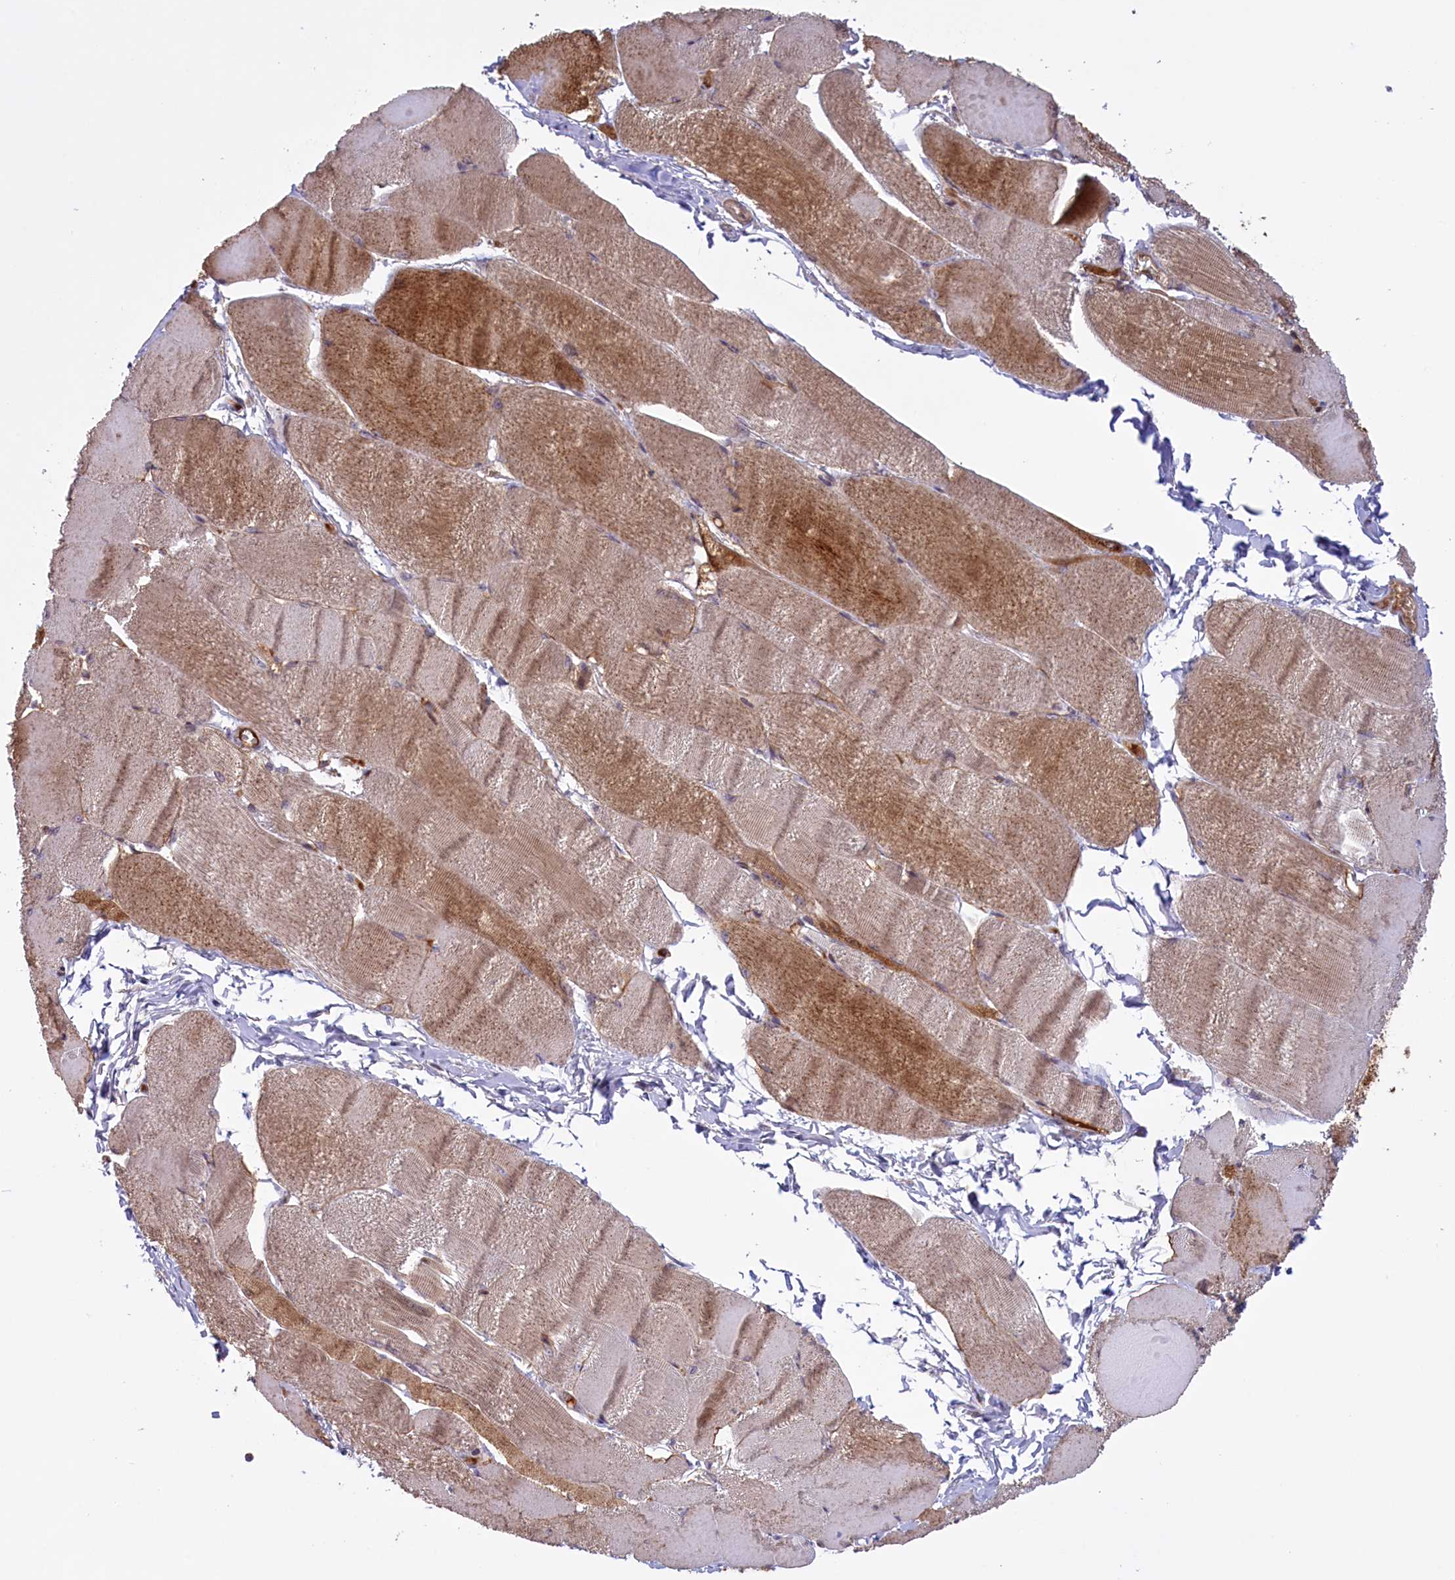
{"staining": {"intensity": "moderate", "quantity": "25%-75%", "location": "cytoplasmic/membranous"}, "tissue": "skeletal muscle", "cell_type": "Myocytes", "image_type": "normal", "snomed": [{"axis": "morphology", "description": "Normal tissue, NOS"}, {"axis": "morphology", "description": "Basal cell carcinoma"}, {"axis": "topography", "description": "Skeletal muscle"}], "caption": "Approximately 25%-75% of myocytes in benign human skeletal muscle demonstrate moderate cytoplasmic/membranous protein staining as visualized by brown immunohistochemical staining.", "gene": "RRAD", "patient": {"sex": "female", "age": 64}}